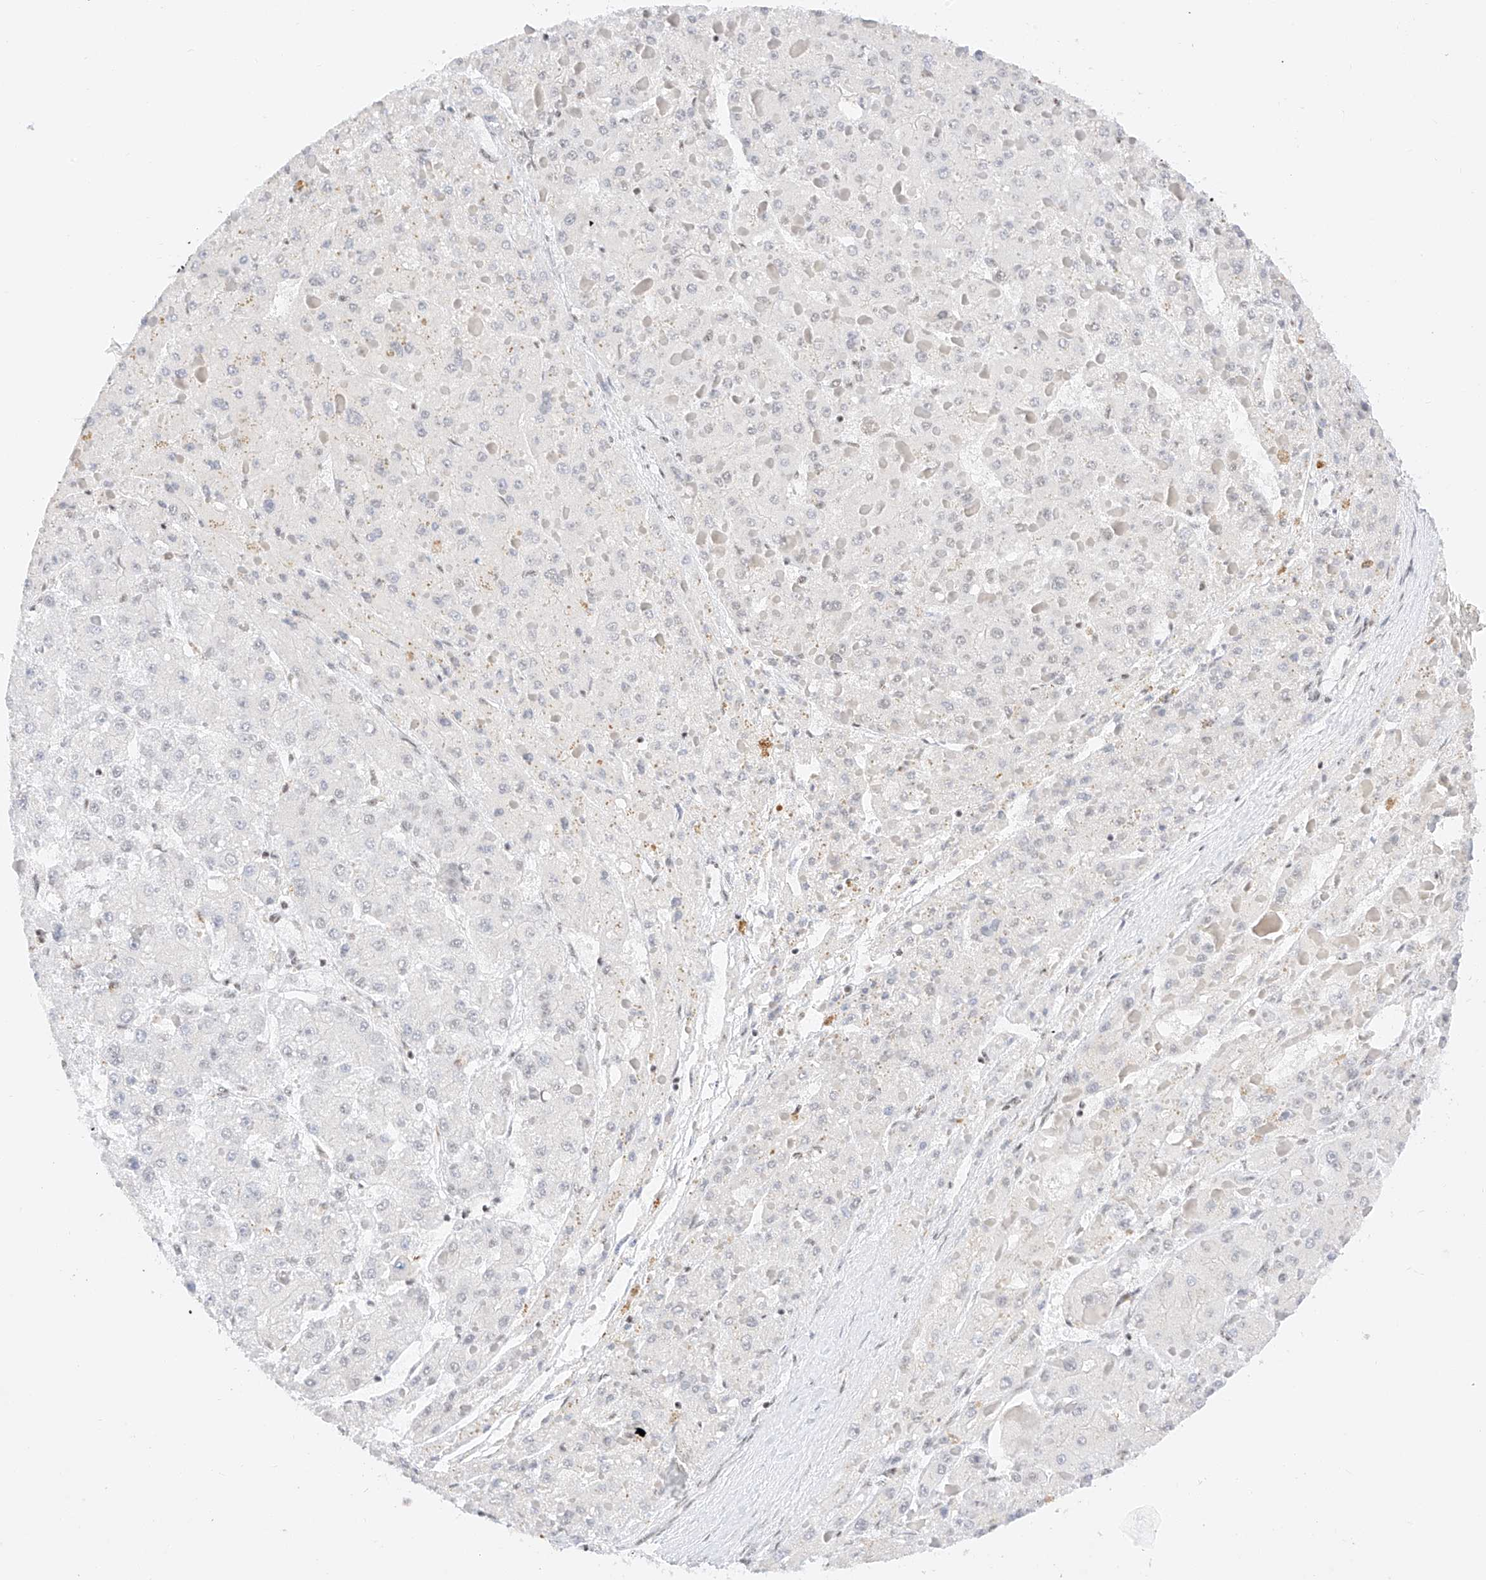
{"staining": {"intensity": "negative", "quantity": "none", "location": "none"}, "tissue": "liver cancer", "cell_type": "Tumor cells", "image_type": "cancer", "snomed": [{"axis": "morphology", "description": "Carcinoma, Hepatocellular, NOS"}, {"axis": "topography", "description": "Liver"}], "caption": "A photomicrograph of human liver cancer (hepatocellular carcinoma) is negative for staining in tumor cells. (Immunohistochemistry, brightfield microscopy, high magnification).", "gene": "NRF1", "patient": {"sex": "female", "age": 73}}